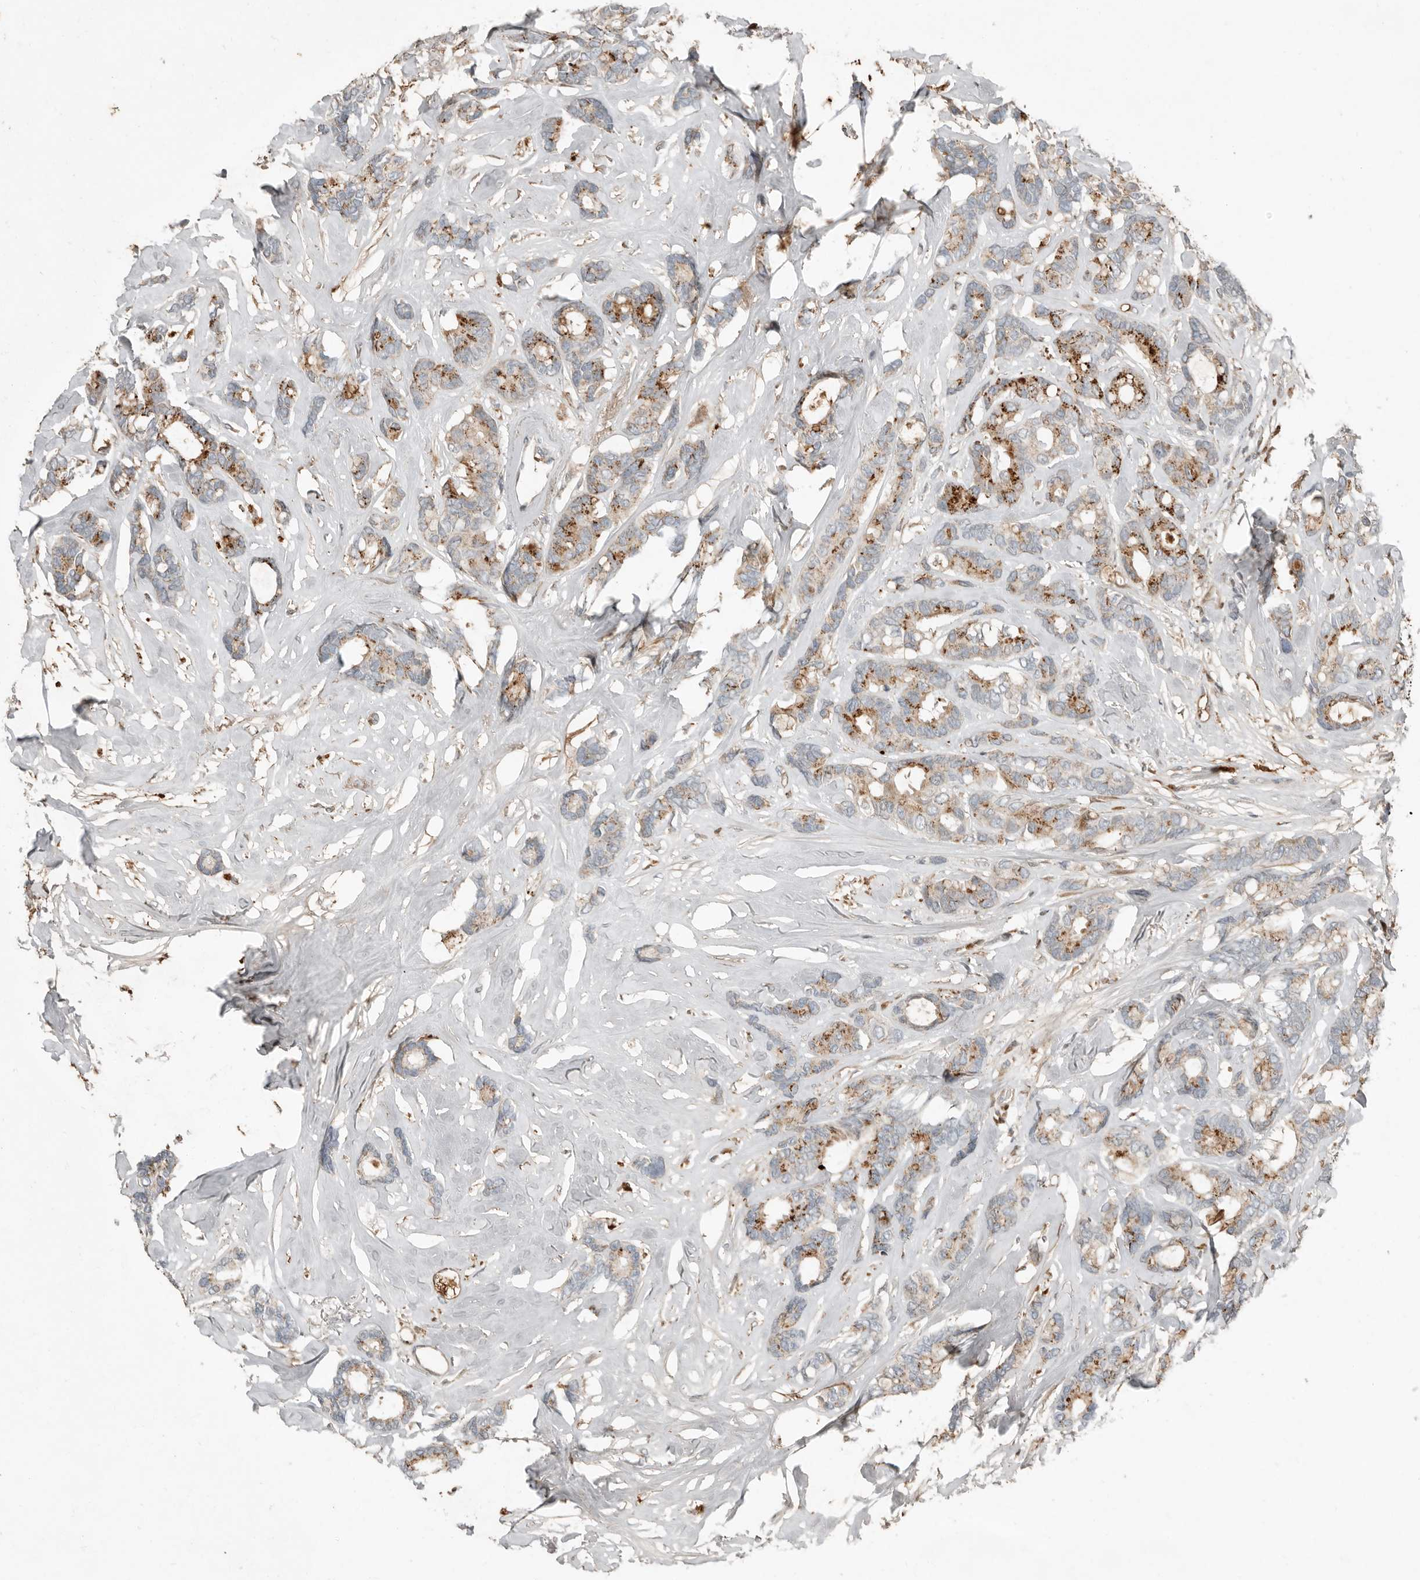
{"staining": {"intensity": "moderate", "quantity": "25%-75%", "location": "cytoplasmic/membranous"}, "tissue": "breast cancer", "cell_type": "Tumor cells", "image_type": "cancer", "snomed": [{"axis": "morphology", "description": "Duct carcinoma"}, {"axis": "topography", "description": "Breast"}], "caption": "Immunohistochemical staining of infiltrating ductal carcinoma (breast) reveals medium levels of moderate cytoplasmic/membranous protein positivity in about 25%-75% of tumor cells. Ihc stains the protein of interest in brown and the nuclei are stained blue.", "gene": "KLHL38", "patient": {"sex": "female", "age": 87}}